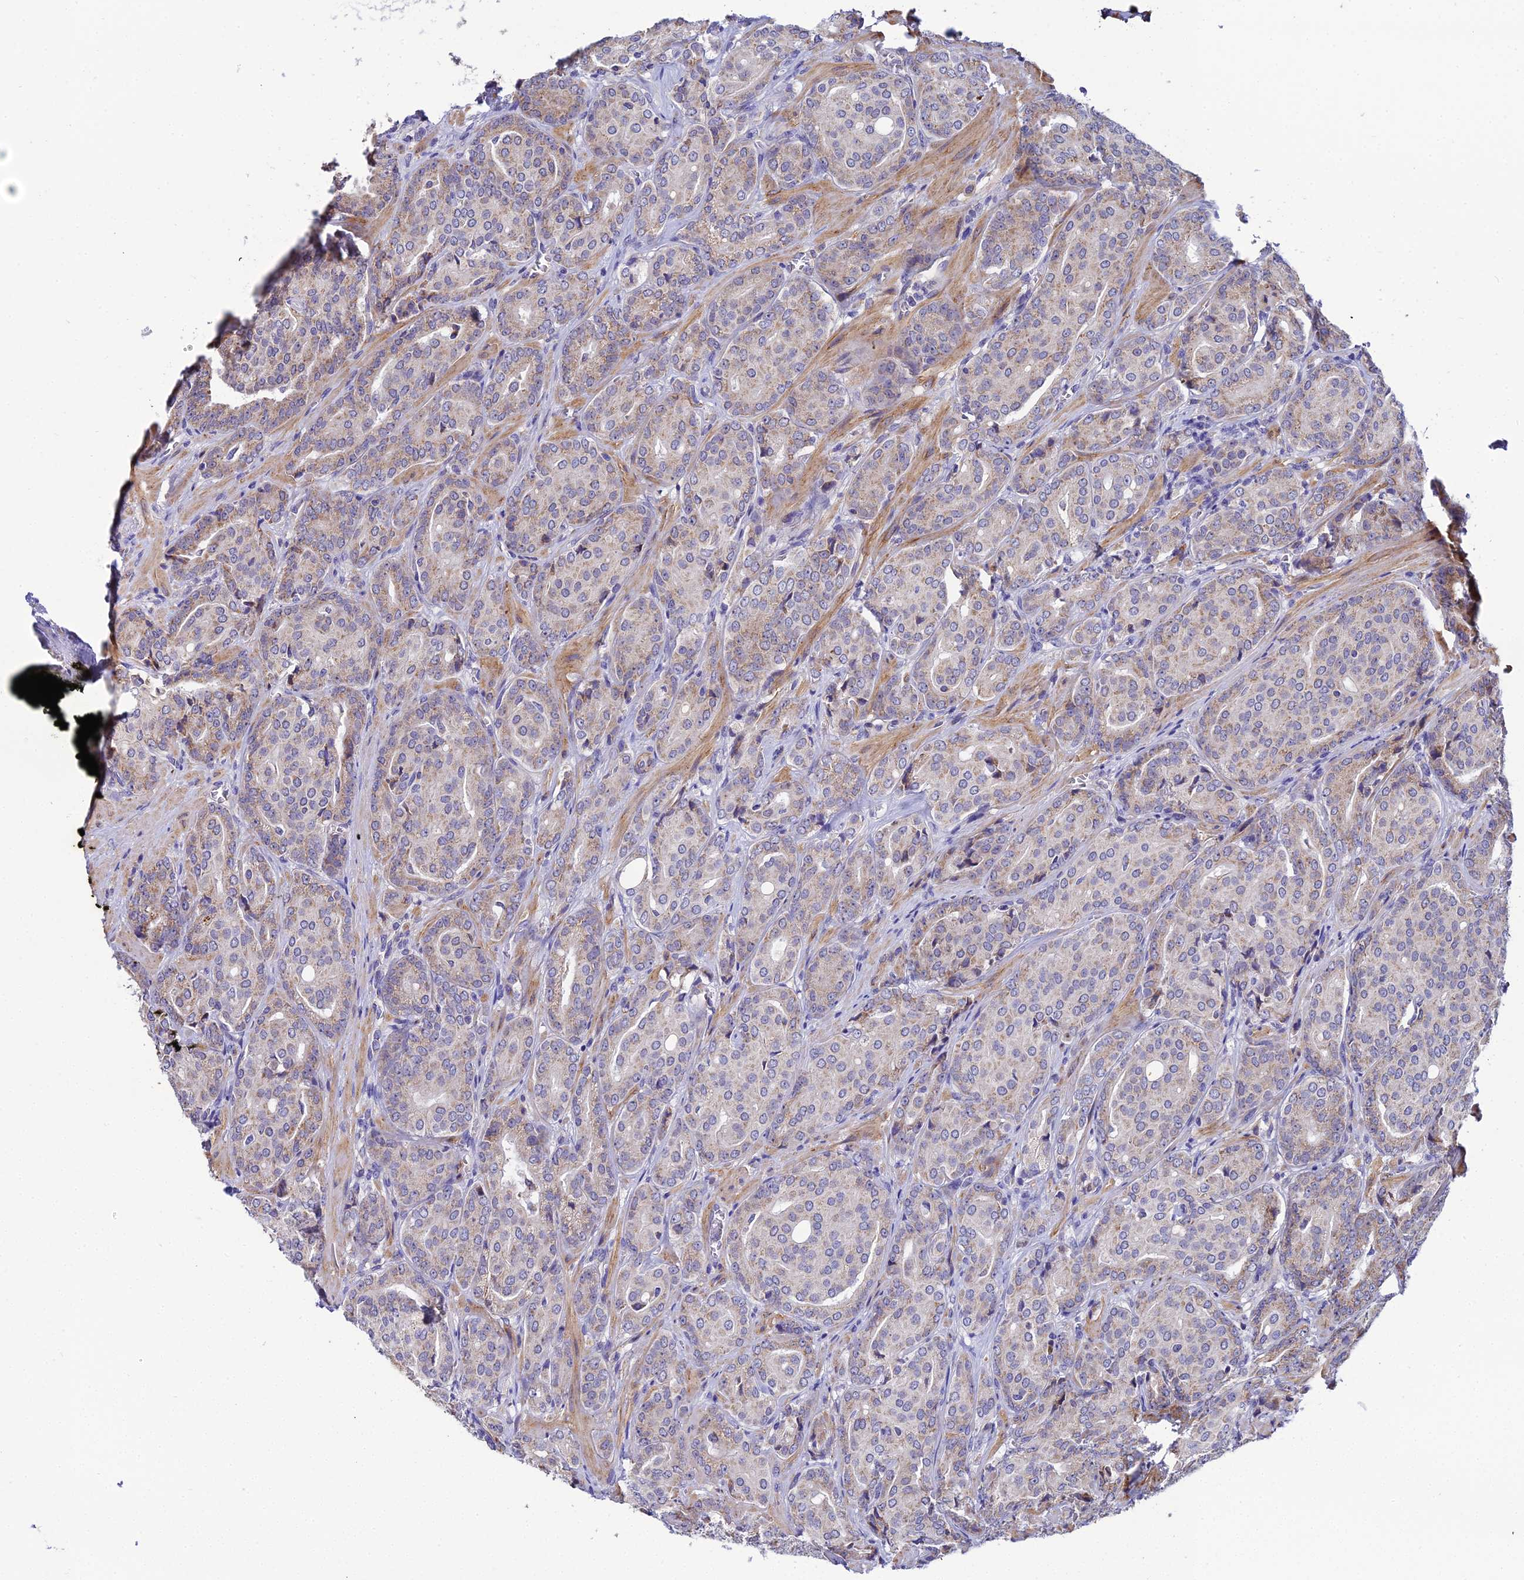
{"staining": {"intensity": "weak", "quantity": ">75%", "location": "cytoplasmic/membranous"}, "tissue": "prostate cancer", "cell_type": "Tumor cells", "image_type": "cancer", "snomed": [{"axis": "morphology", "description": "Adenocarcinoma, High grade"}, {"axis": "topography", "description": "Prostate"}], "caption": "High-grade adenocarcinoma (prostate) was stained to show a protein in brown. There is low levels of weak cytoplasmic/membranous expression in about >75% of tumor cells.", "gene": "ACOT2", "patient": {"sex": "male", "age": 68}}